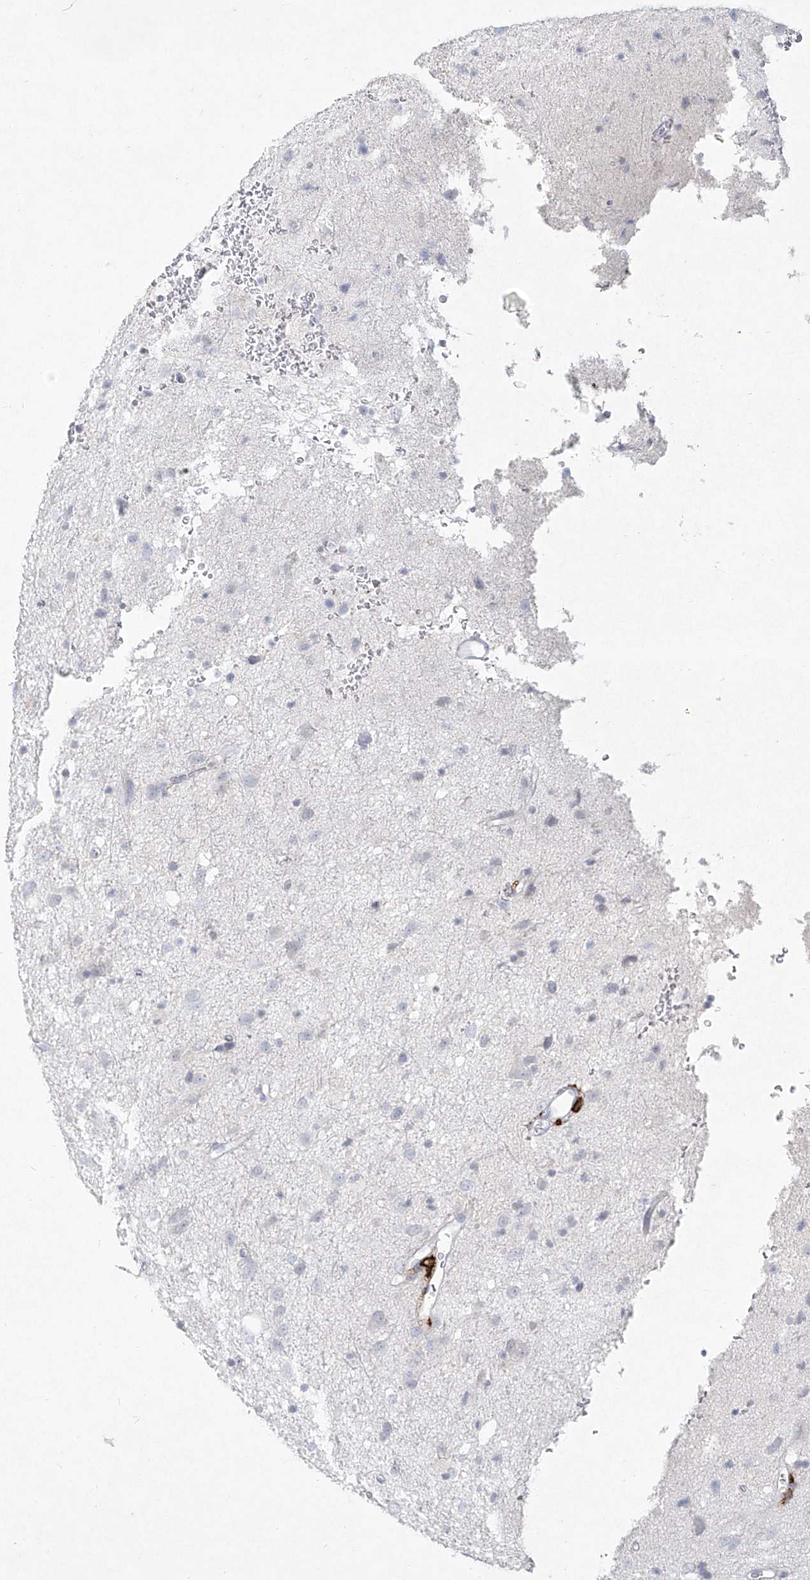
{"staining": {"intensity": "negative", "quantity": "none", "location": "none"}, "tissue": "glioma", "cell_type": "Tumor cells", "image_type": "cancer", "snomed": [{"axis": "morphology", "description": "Glioma, malignant, Low grade"}, {"axis": "topography", "description": "Brain"}], "caption": "DAB (3,3'-diaminobenzidine) immunohistochemical staining of malignant glioma (low-grade) displays no significant expression in tumor cells.", "gene": "CD209", "patient": {"sex": "male", "age": 77}}